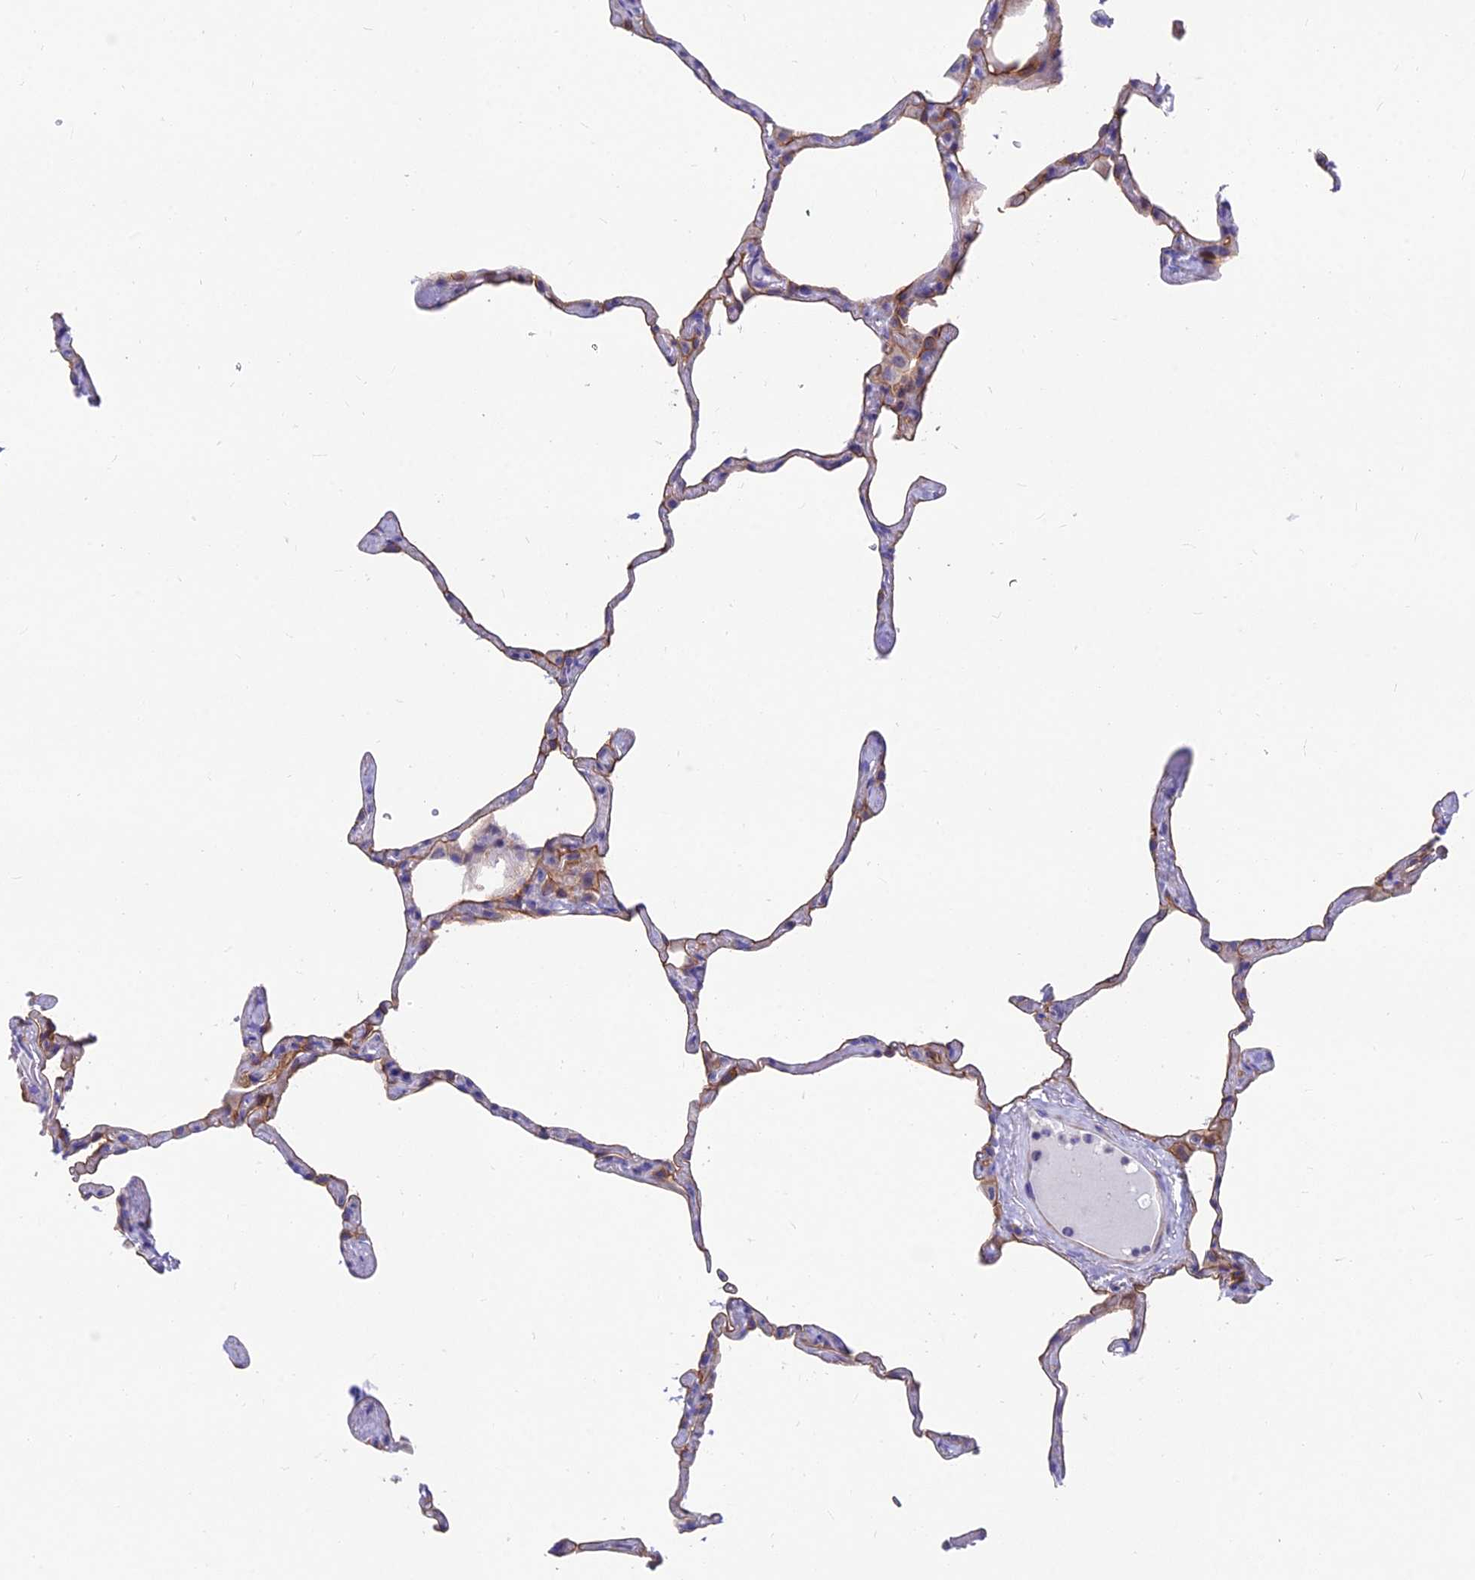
{"staining": {"intensity": "moderate", "quantity": "<25%", "location": "cytoplasmic/membranous"}, "tissue": "lung", "cell_type": "Alveolar cells", "image_type": "normal", "snomed": [{"axis": "morphology", "description": "Normal tissue, NOS"}, {"axis": "topography", "description": "Lung"}], "caption": "Protein staining reveals moderate cytoplasmic/membranous staining in about <25% of alveolar cells in benign lung. (DAB IHC with brightfield microscopy, high magnification).", "gene": "MVB12A", "patient": {"sex": "male", "age": 65}}